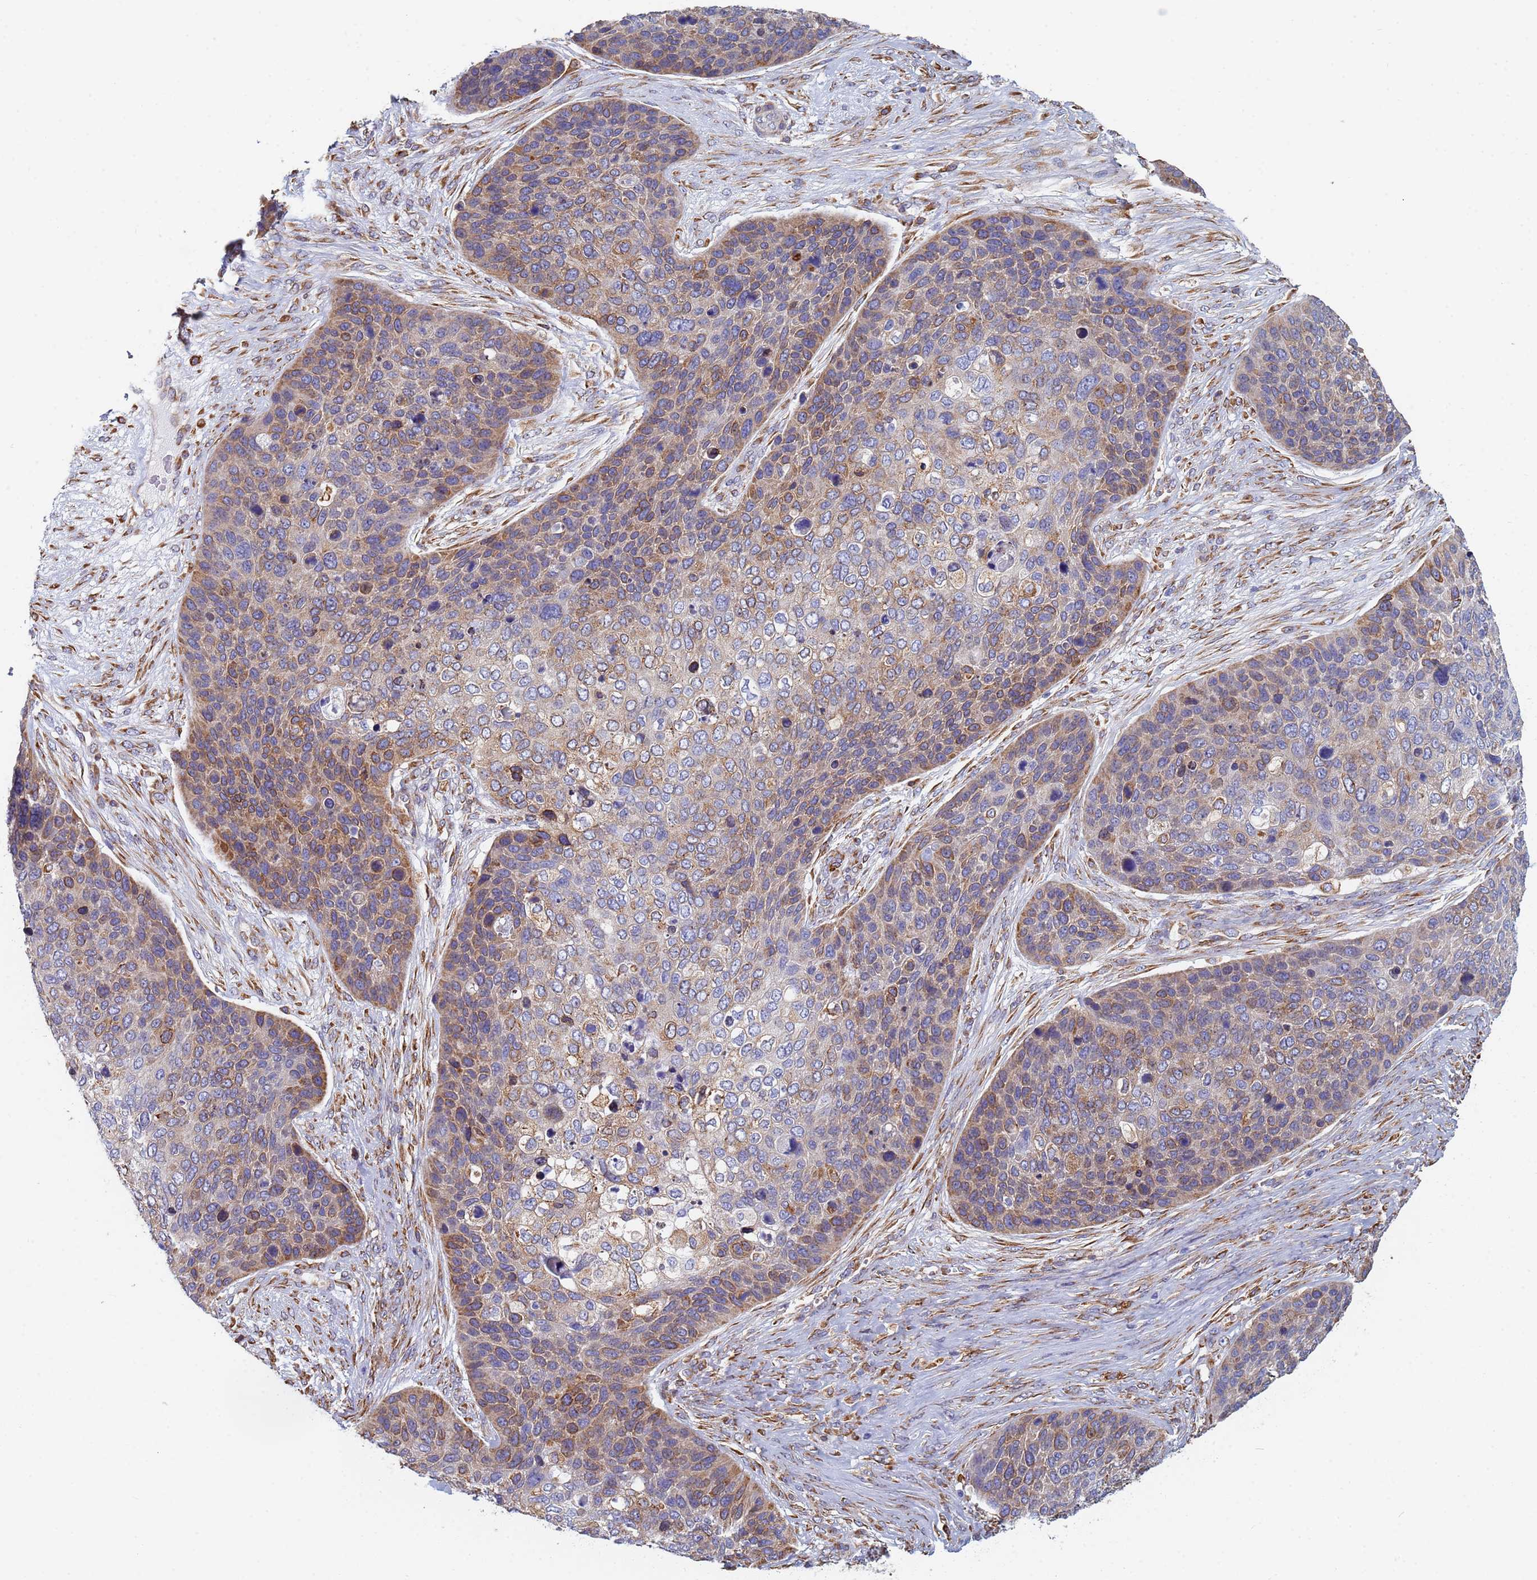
{"staining": {"intensity": "moderate", "quantity": "25%-75%", "location": "cytoplasmic/membranous"}, "tissue": "skin cancer", "cell_type": "Tumor cells", "image_type": "cancer", "snomed": [{"axis": "morphology", "description": "Basal cell carcinoma"}, {"axis": "topography", "description": "Skin"}], "caption": "Immunohistochemical staining of skin cancer (basal cell carcinoma) exhibits moderate cytoplasmic/membranous protein staining in about 25%-75% of tumor cells.", "gene": "GDAP2", "patient": {"sex": "female", "age": 74}}